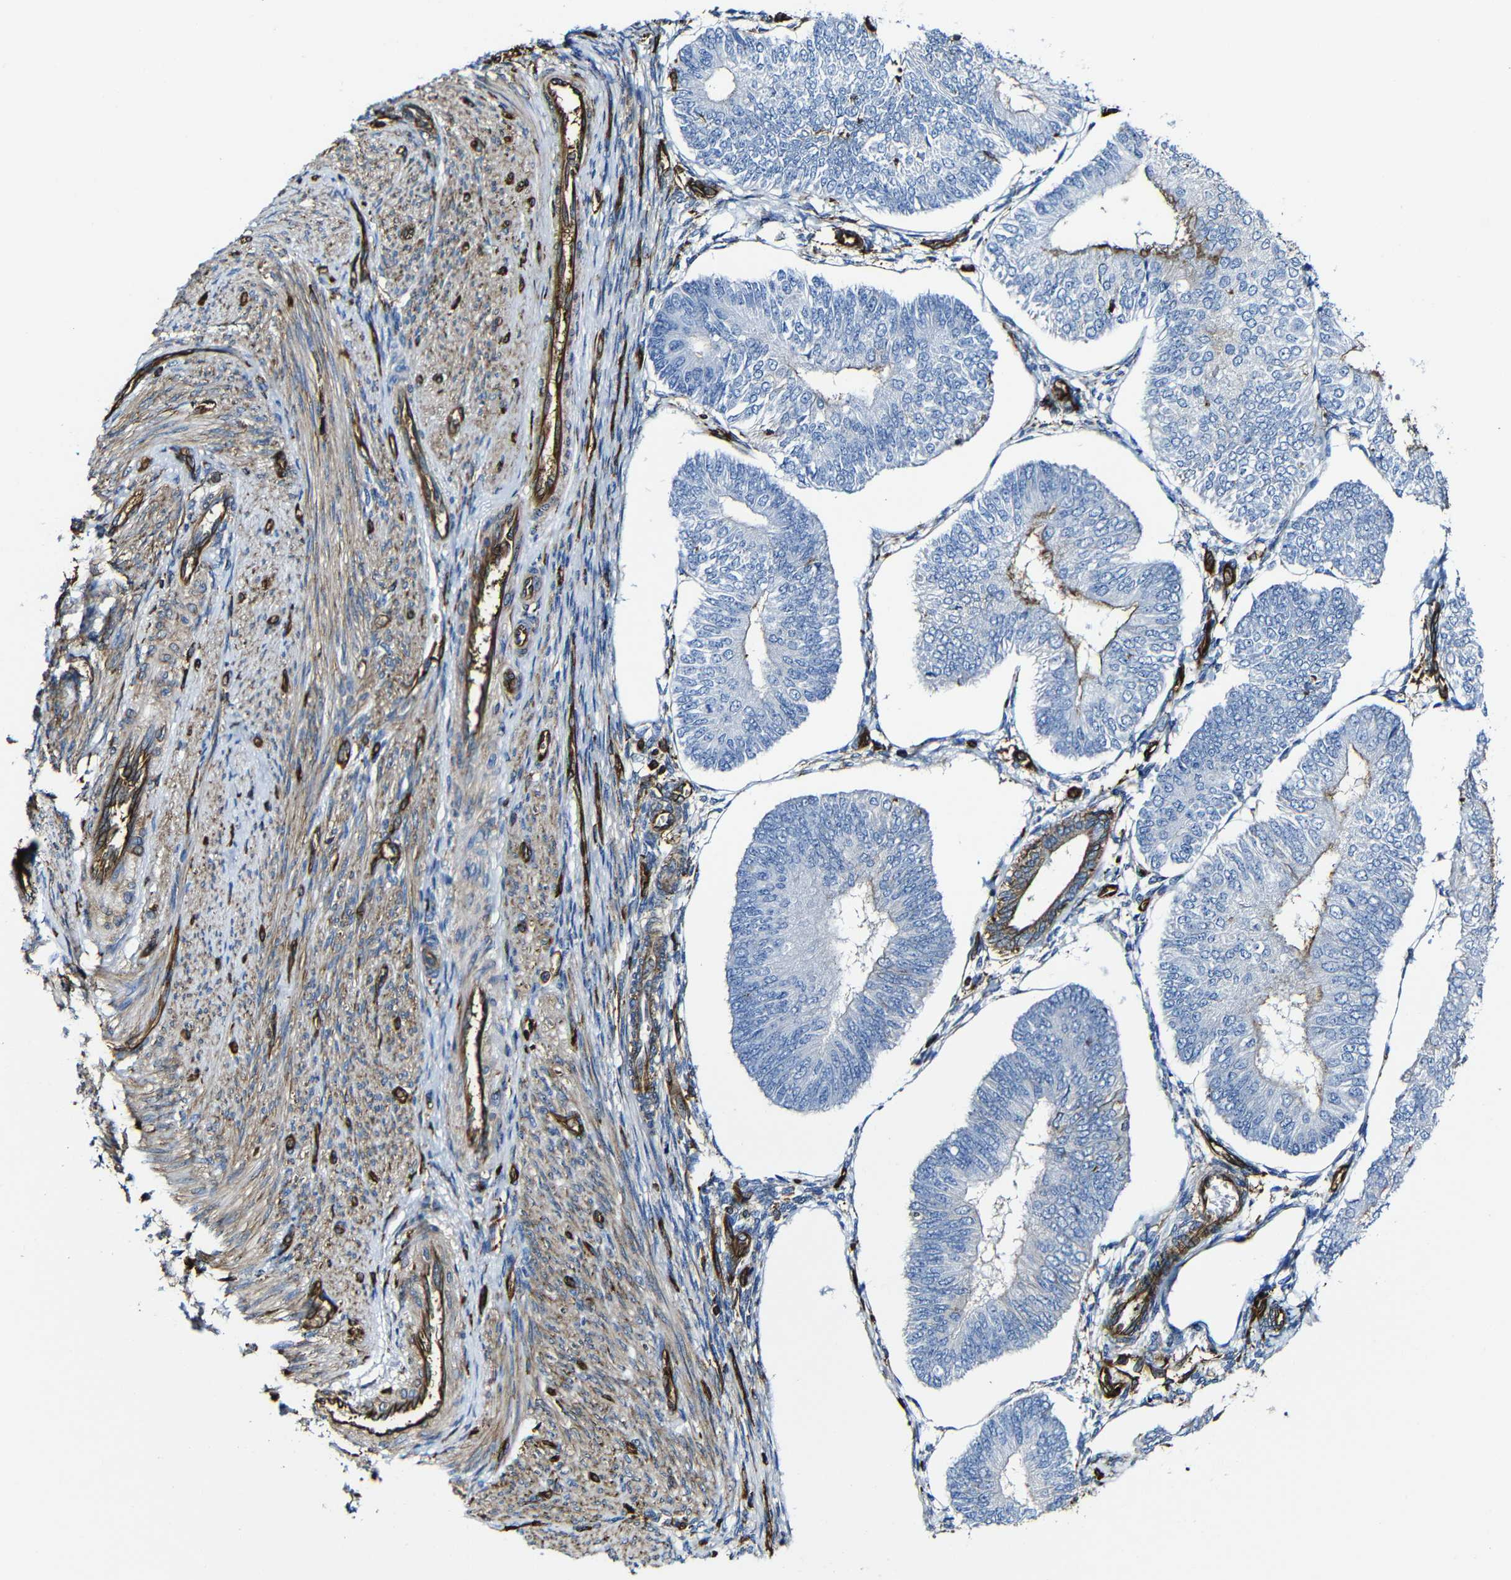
{"staining": {"intensity": "moderate", "quantity": "<25%", "location": "cytoplasmic/membranous"}, "tissue": "endometrial cancer", "cell_type": "Tumor cells", "image_type": "cancer", "snomed": [{"axis": "morphology", "description": "Adenocarcinoma, NOS"}, {"axis": "topography", "description": "Endometrium"}], "caption": "Tumor cells reveal low levels of moderate cytoplasmic/membranous staining in approximately <25% of cells in human endometrial cancer.", "gene": "MSN", "patient": {"sex": "female", "age": 58}}